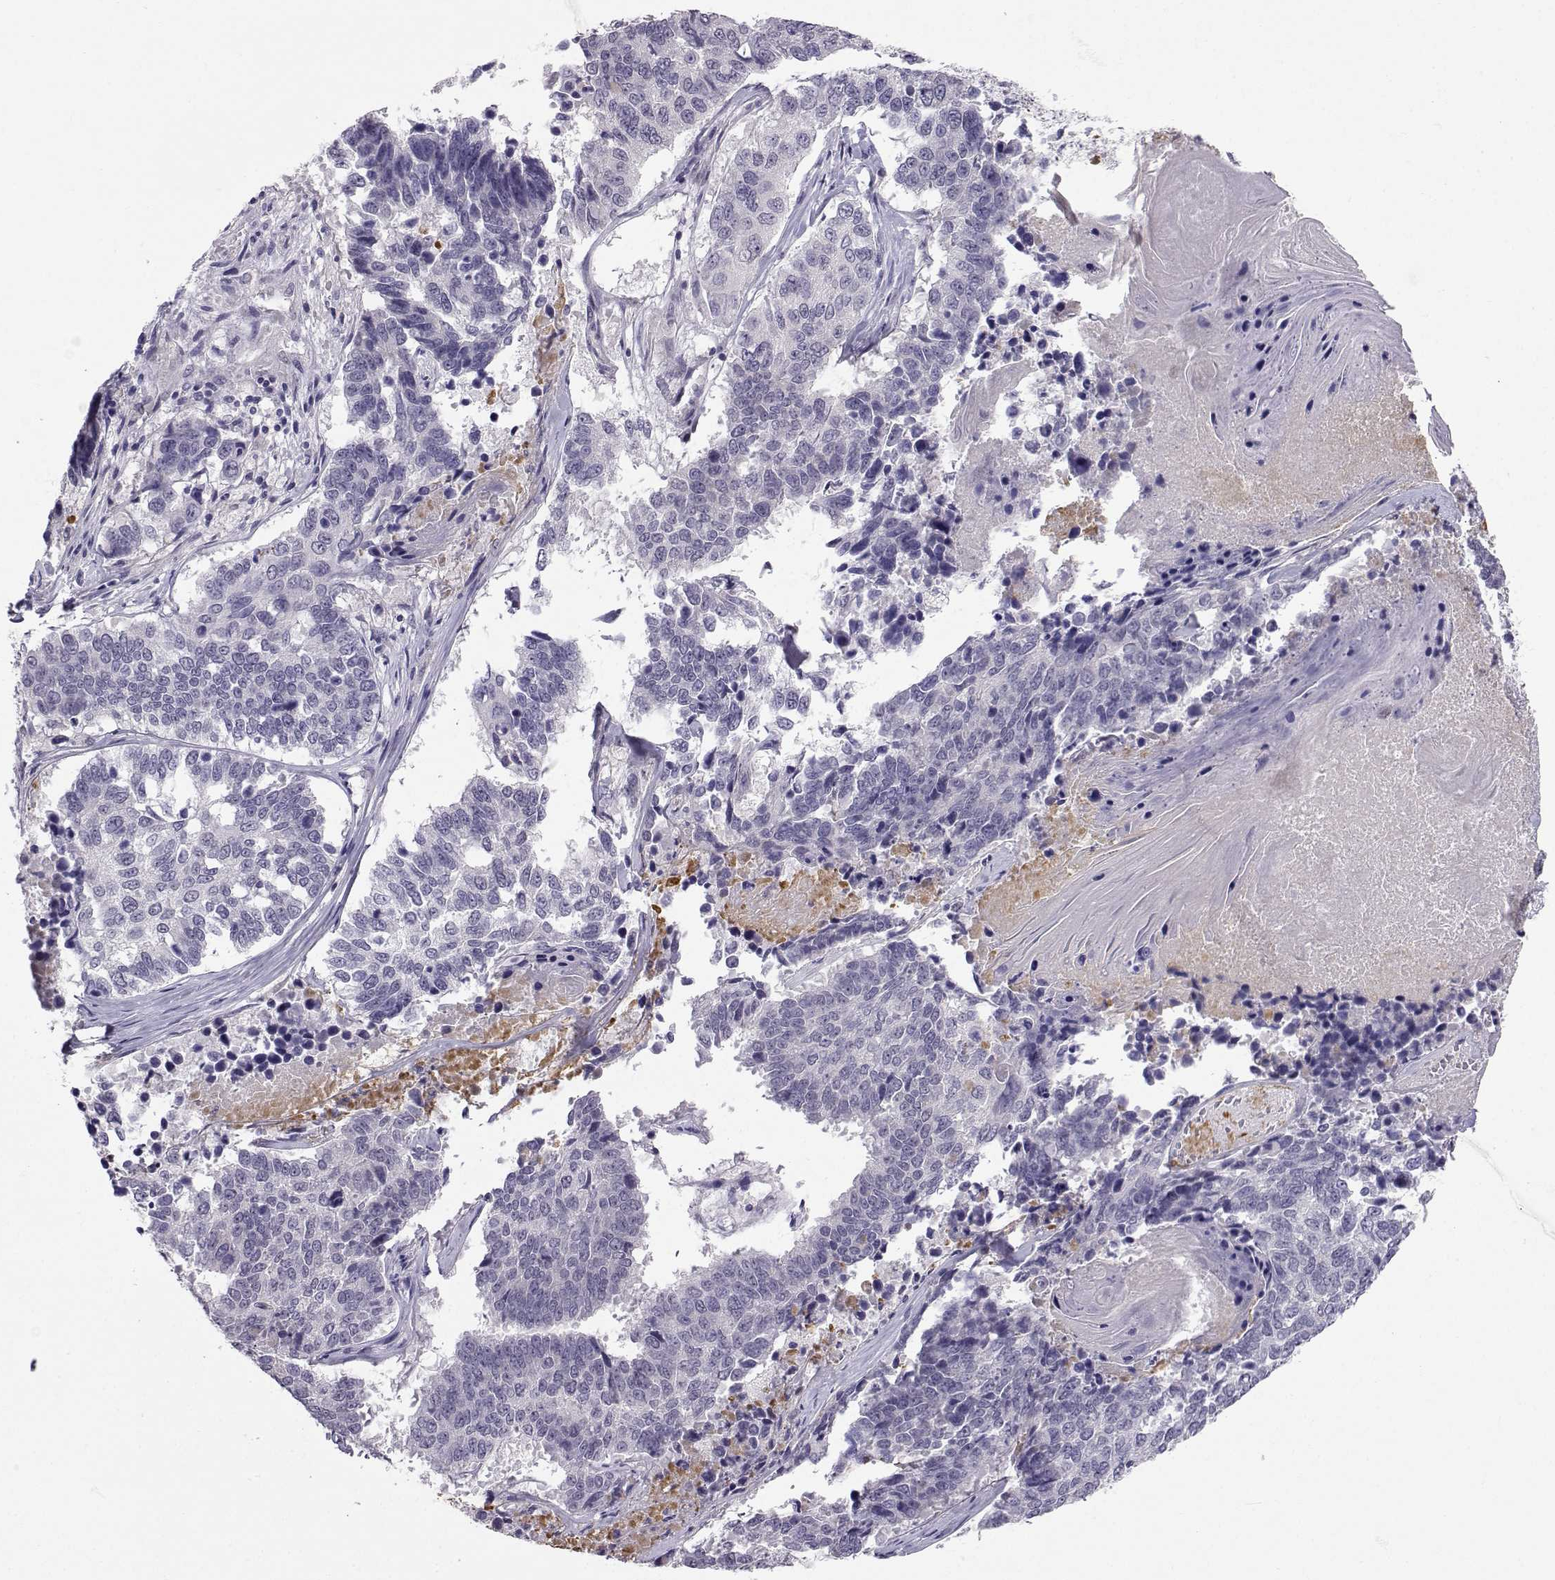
{"staining": {"intensity": "negative", "quantity": "none", "location": "none"}, "tissue": "lung cancer", "cell_type": "Tumor cells", "image_type": "cancer", "snomed": [{"axis": "morphology", "description": "Squamous cell carcinoma, NOS"}, {"axis": "topography", "description": "Lung"}], "caption": "The photomicrograph shows no significant staining in tumor cells of lung cancer (squamous cell carcinoma).", "gene": "SLC6A3", "patient": {"sex": "male", "age": 73}}